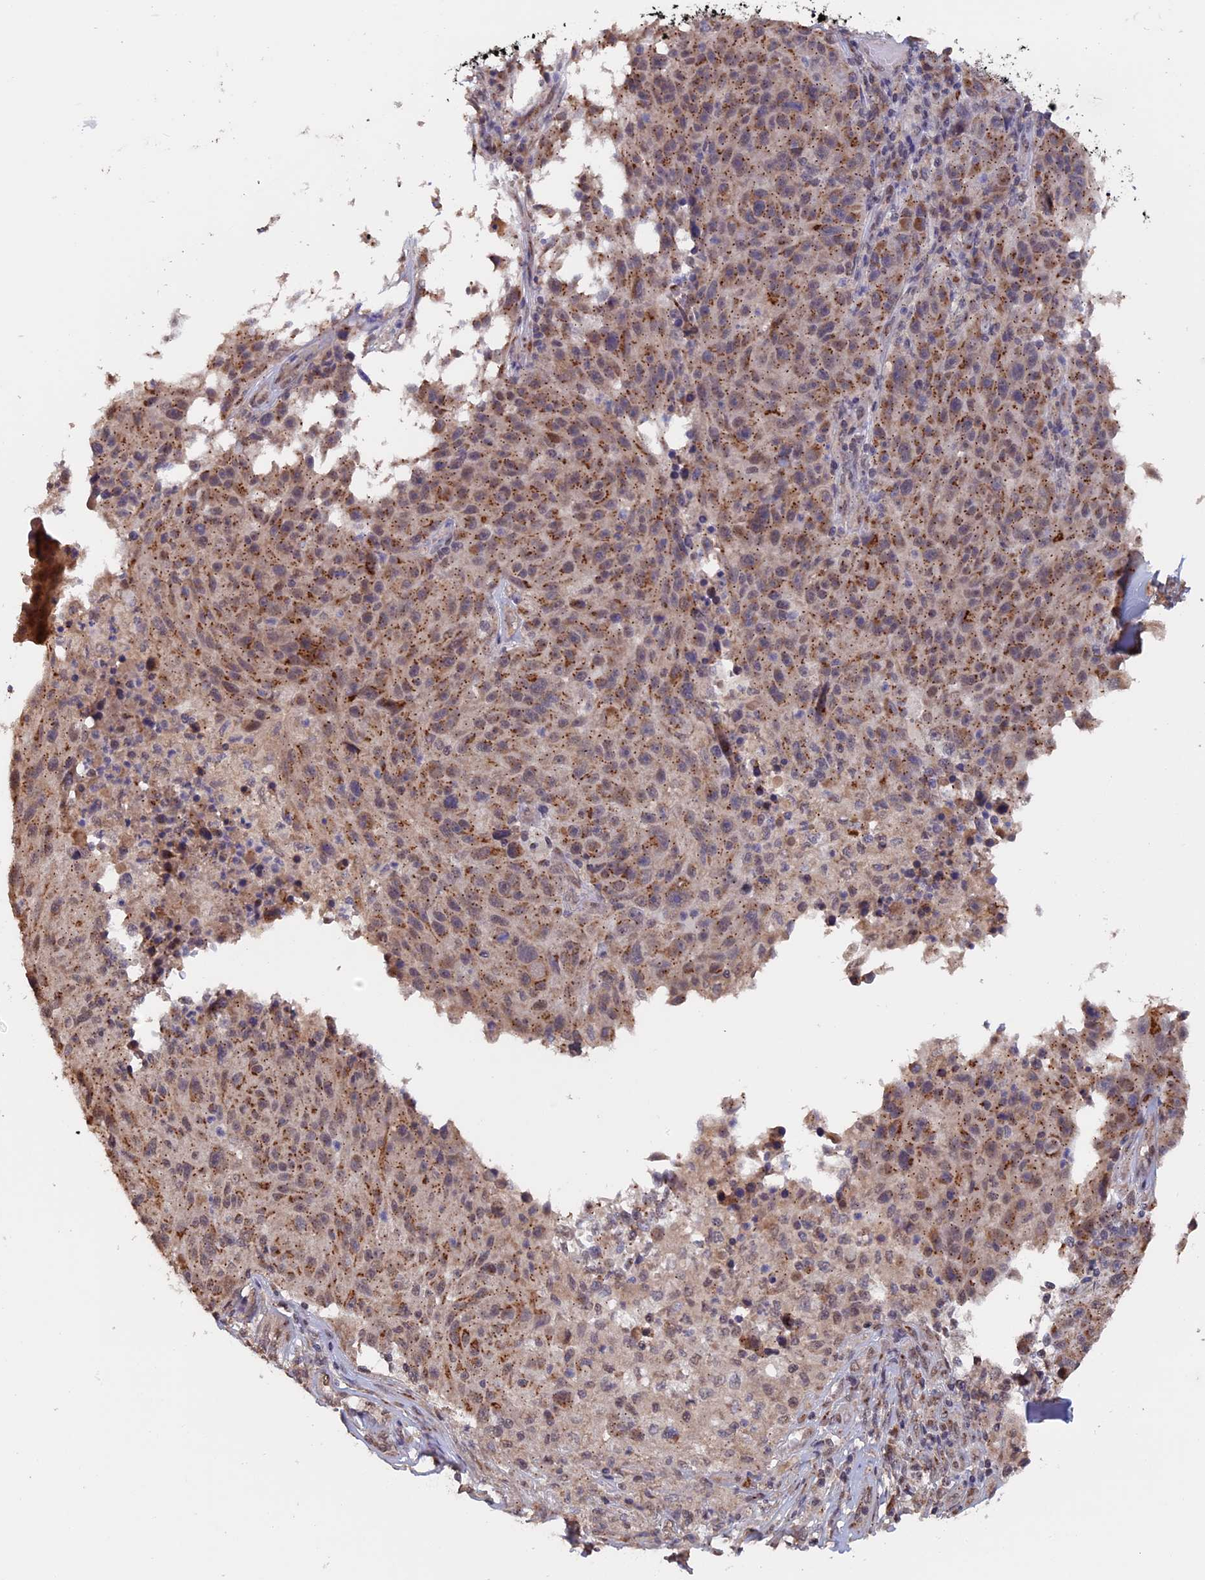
{"staining": {"intensity": "moderate", "quantity": ">75%", "location": "cytoplasmic/membranous,nuclear"}, "tissue": "melanoma", "cell_type": "Tumor cells", "image_type": "cancer", "snomed": [{"axis": "morphology", "description": "Malignant melanoma, NOS"}, {"axis": "topography", "description": "Skin"}], "caption": "The micrograph shows immunohistochemical staining of melanoma. There is moderate cytoplasmic/membranous and nuclear staining is appreciated in about >75% of tumor cells.", "gene": "PIGQ", "patient": {"sex": "male", "age": 53}}